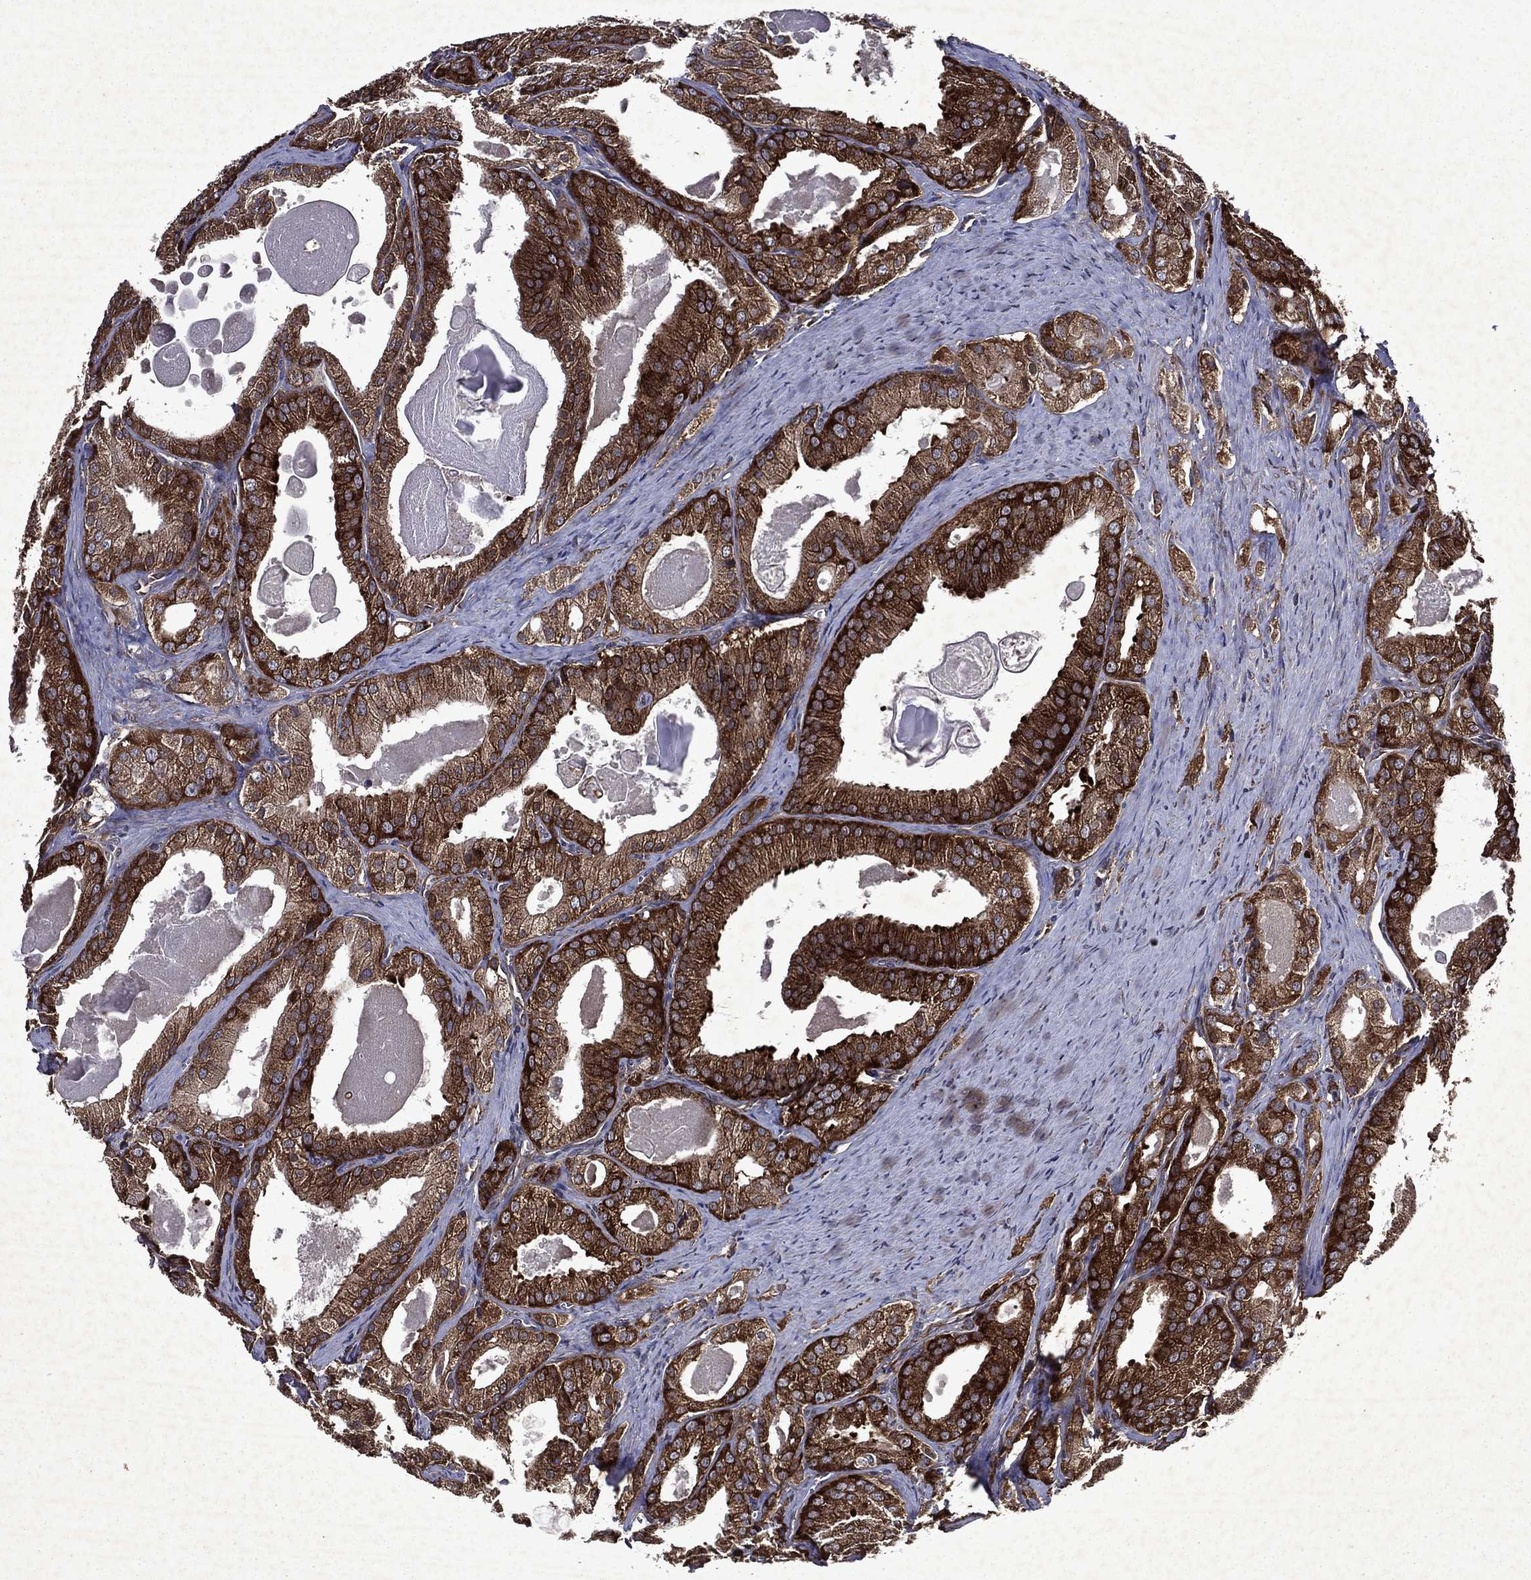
{"staining": {"intensity": "strong", "quantity": ">75%", "location": "cytoplasmic/membranous"}, "tissue": "prostate cancer", "cell_type": "Tumor cells", "image_type": "cancer", "snomed": [{"axis": "morphology", "description": "Adenocarcinoma, NOS"}, {"axis": "morphology", "description": "Adenocarcinoma, High grade"}, {"axis": "topography", "description": "Prostate"}], "caption": "Tumor cells exhibit strong cytoplasmic/membranous positivity in about >75% of cells in adenocarcinoma (high-grade) (prostate).", "gene": "EIF2B4", "patient": {"sex": "male", "age": 70}}